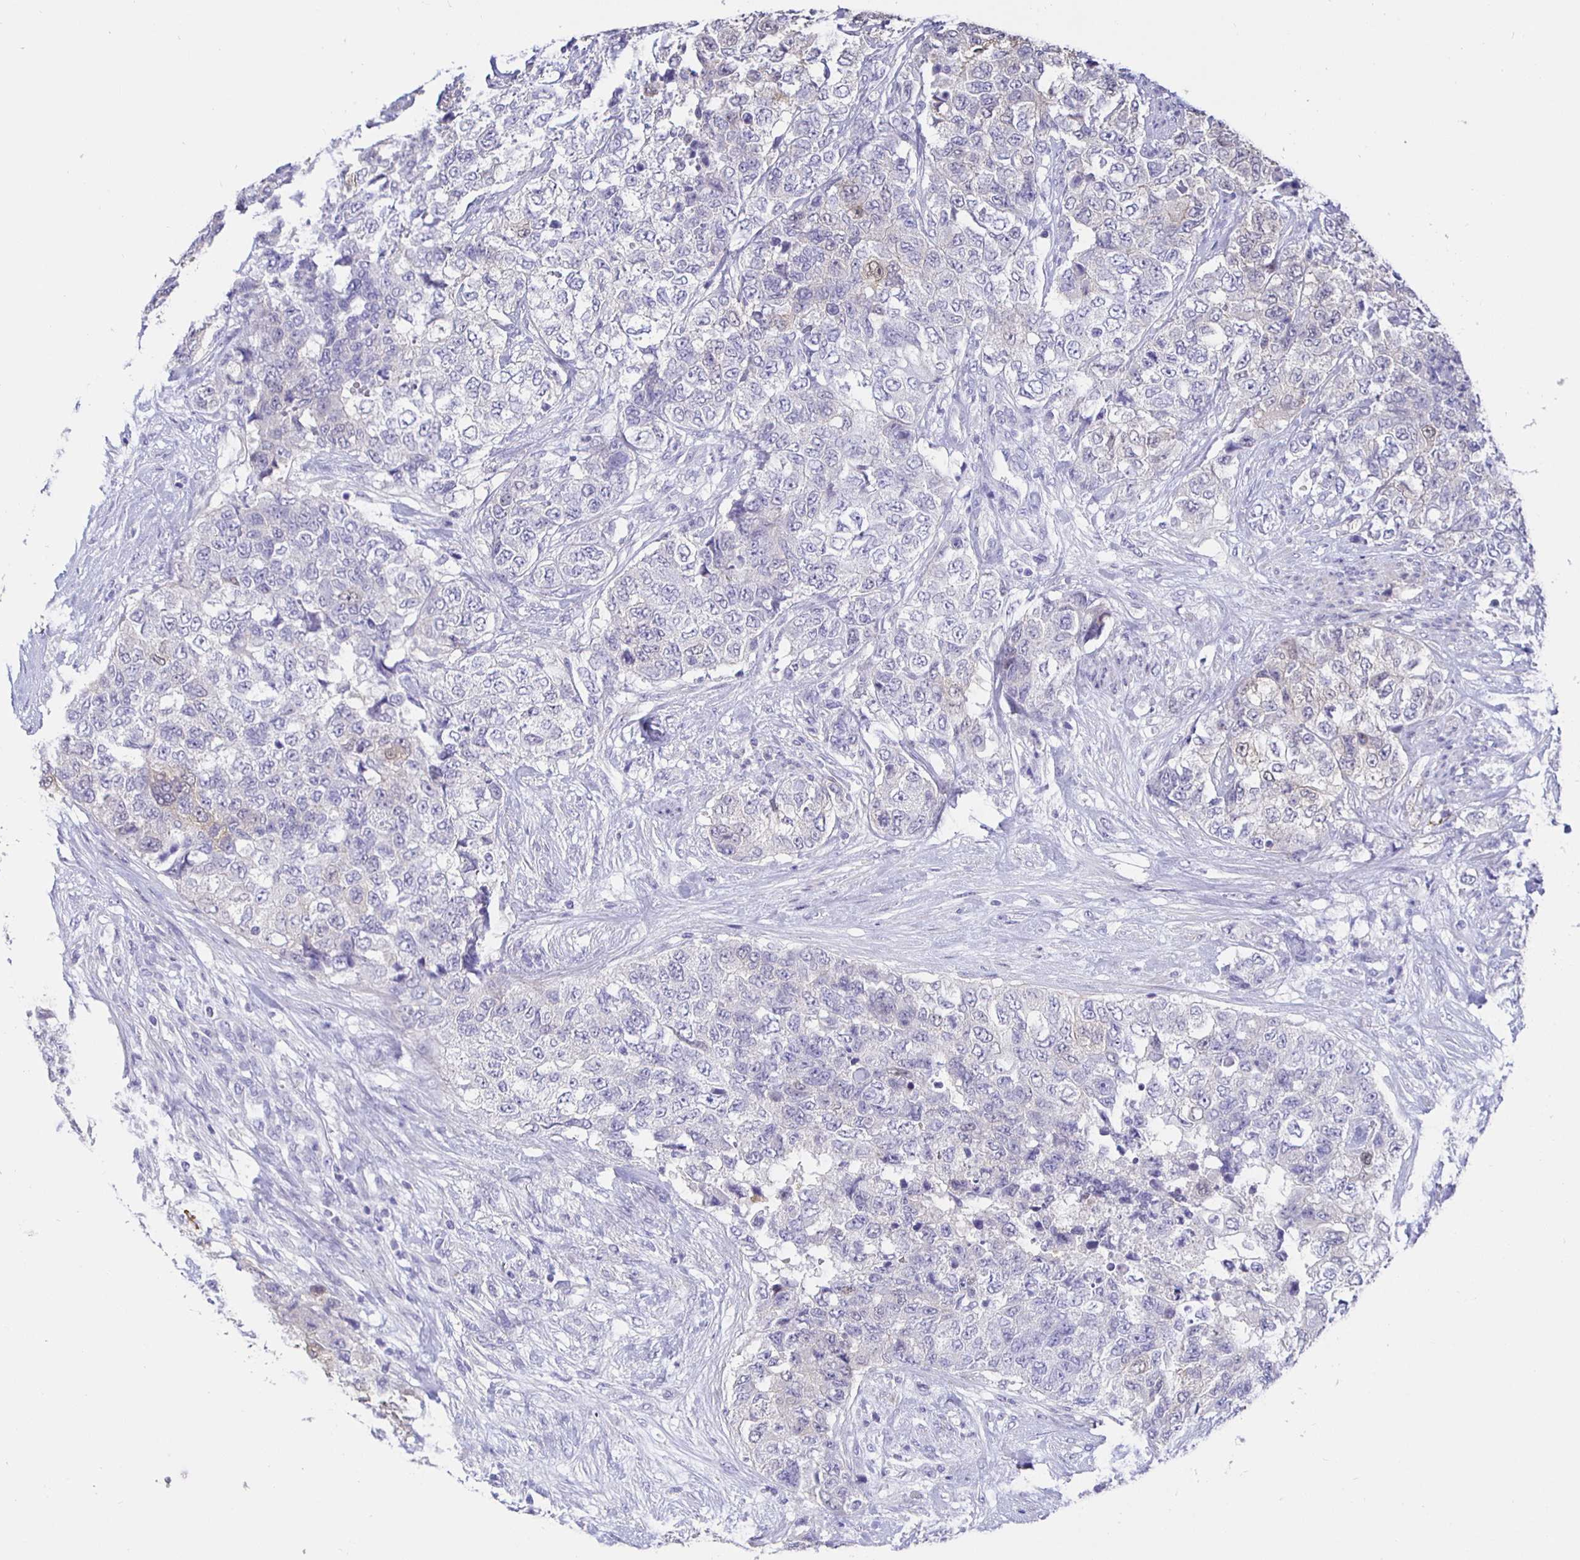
{"staining": {"intensity": "weak", "quantity": "<25%", "location": "cytoplasmic/membranous"}, "tissue": "urothelial cancer", "cell_type": "Tumor cells", "image_type": "cancer", "snomed": [{"axis": "morphology", "description": "Urothelial carcinoma, High grade"}, {"axis": "topography", "description": "Urinary bladder"}], "caption": "Image shows no protein expression in tumor cells of urothelial carcinoma (high-grade) tissue.", "gene": "HSPA4L", "patient": {"sex": "female", "age": 78}}